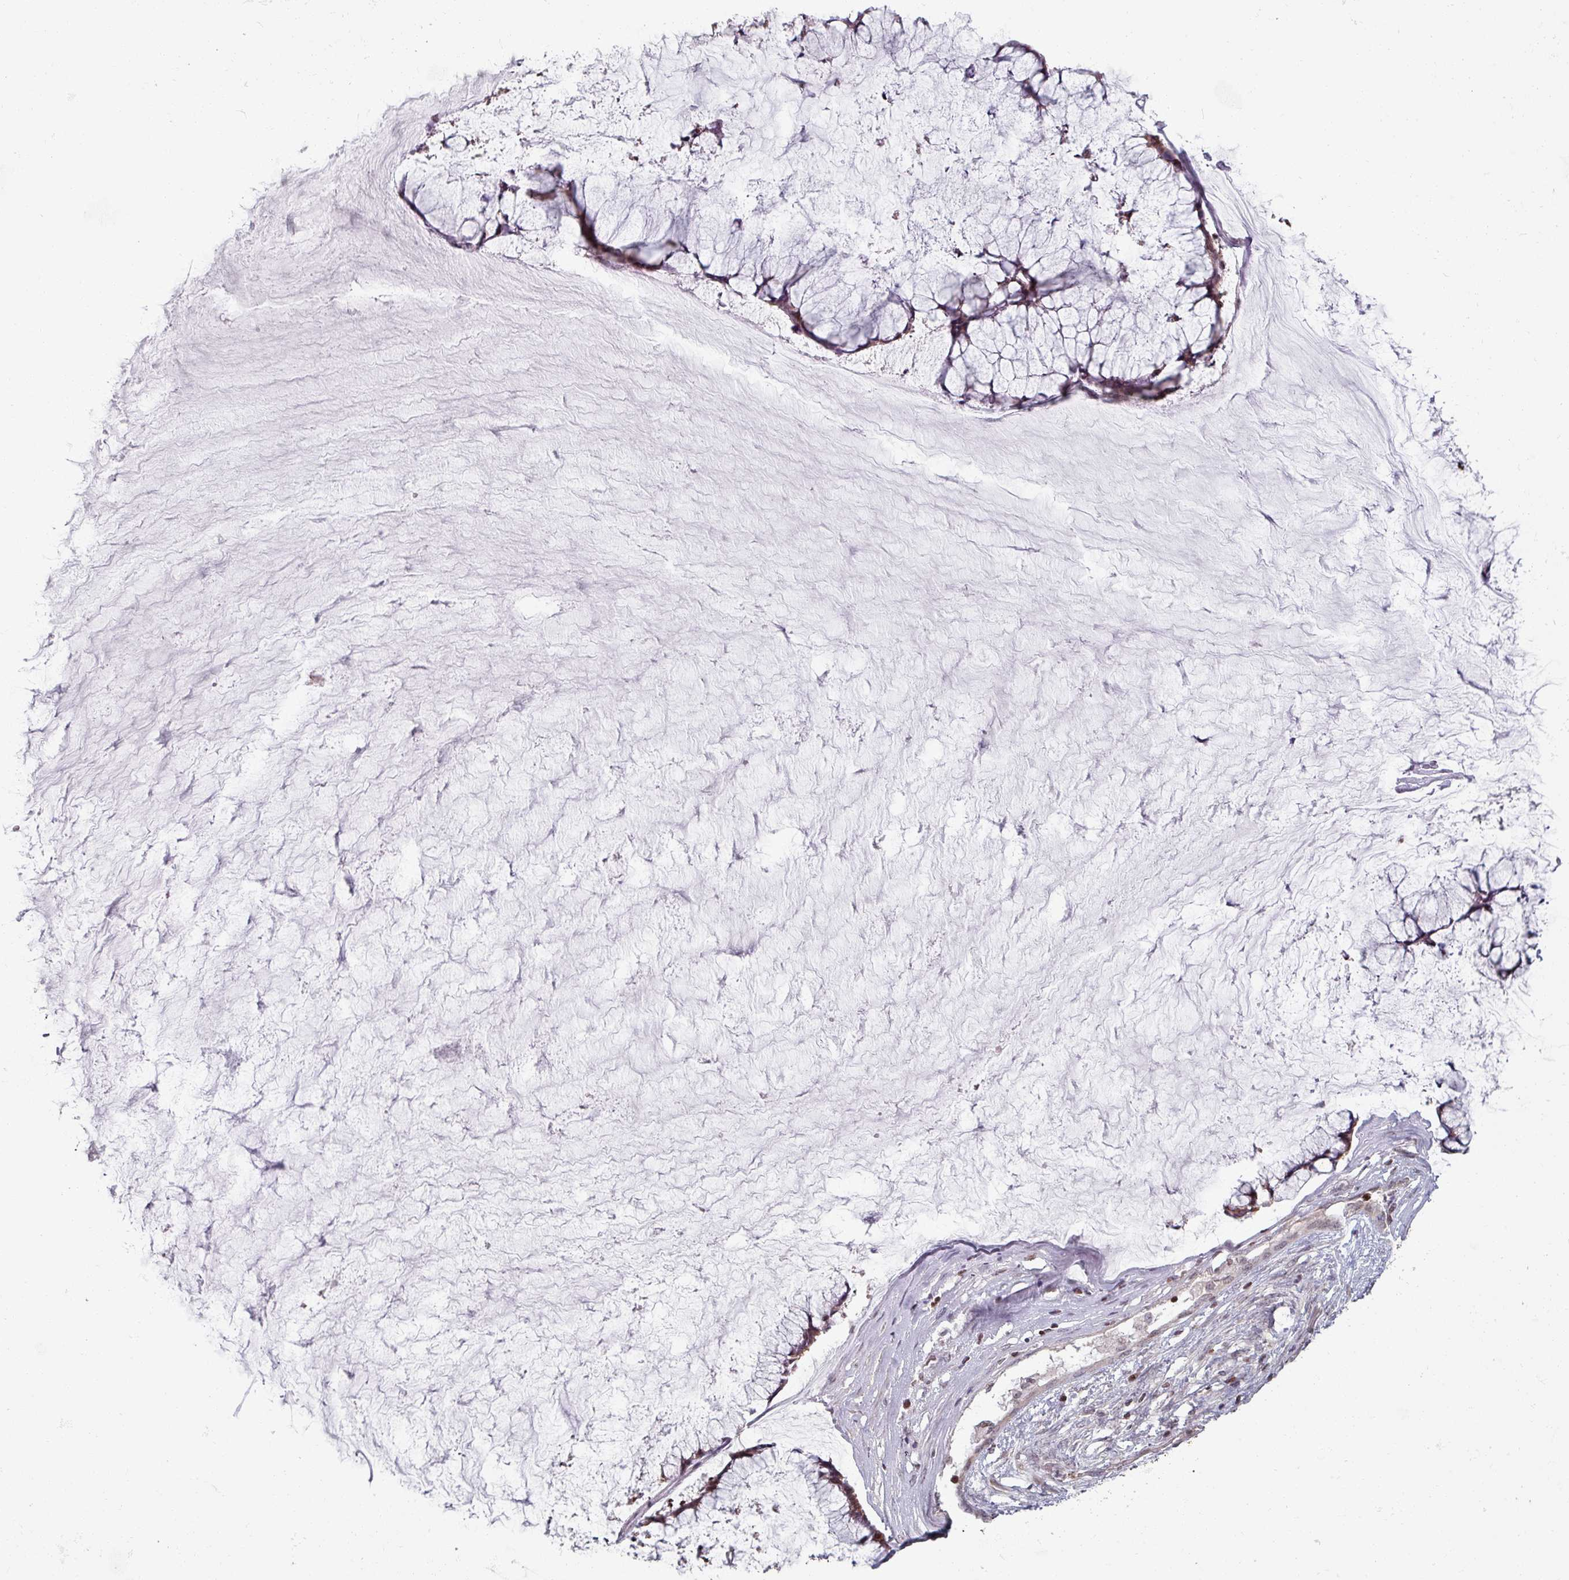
{"staining": {"intensity": "moderate", "quantity": ">75%", "location": "nuclear"}, "tissue": "ovarian cancer", "cell_type": "Tumor cells", "image_type": "cancer", "snomed": [{"axis": "morphology", "description": "Cystadenocarcinoma, mucinous, NOS"}, {"axis": "topography", "description": "Ovary"}], "caption": "An immunohistochemistry histopathology image of neoplastic tissue is shown. Protein staining in brown shows moderate nuclear positivity in ovarian cancer within tumor cells.", "gene": "NCOR1", "patient": {"sex": "female", "age": 42}}